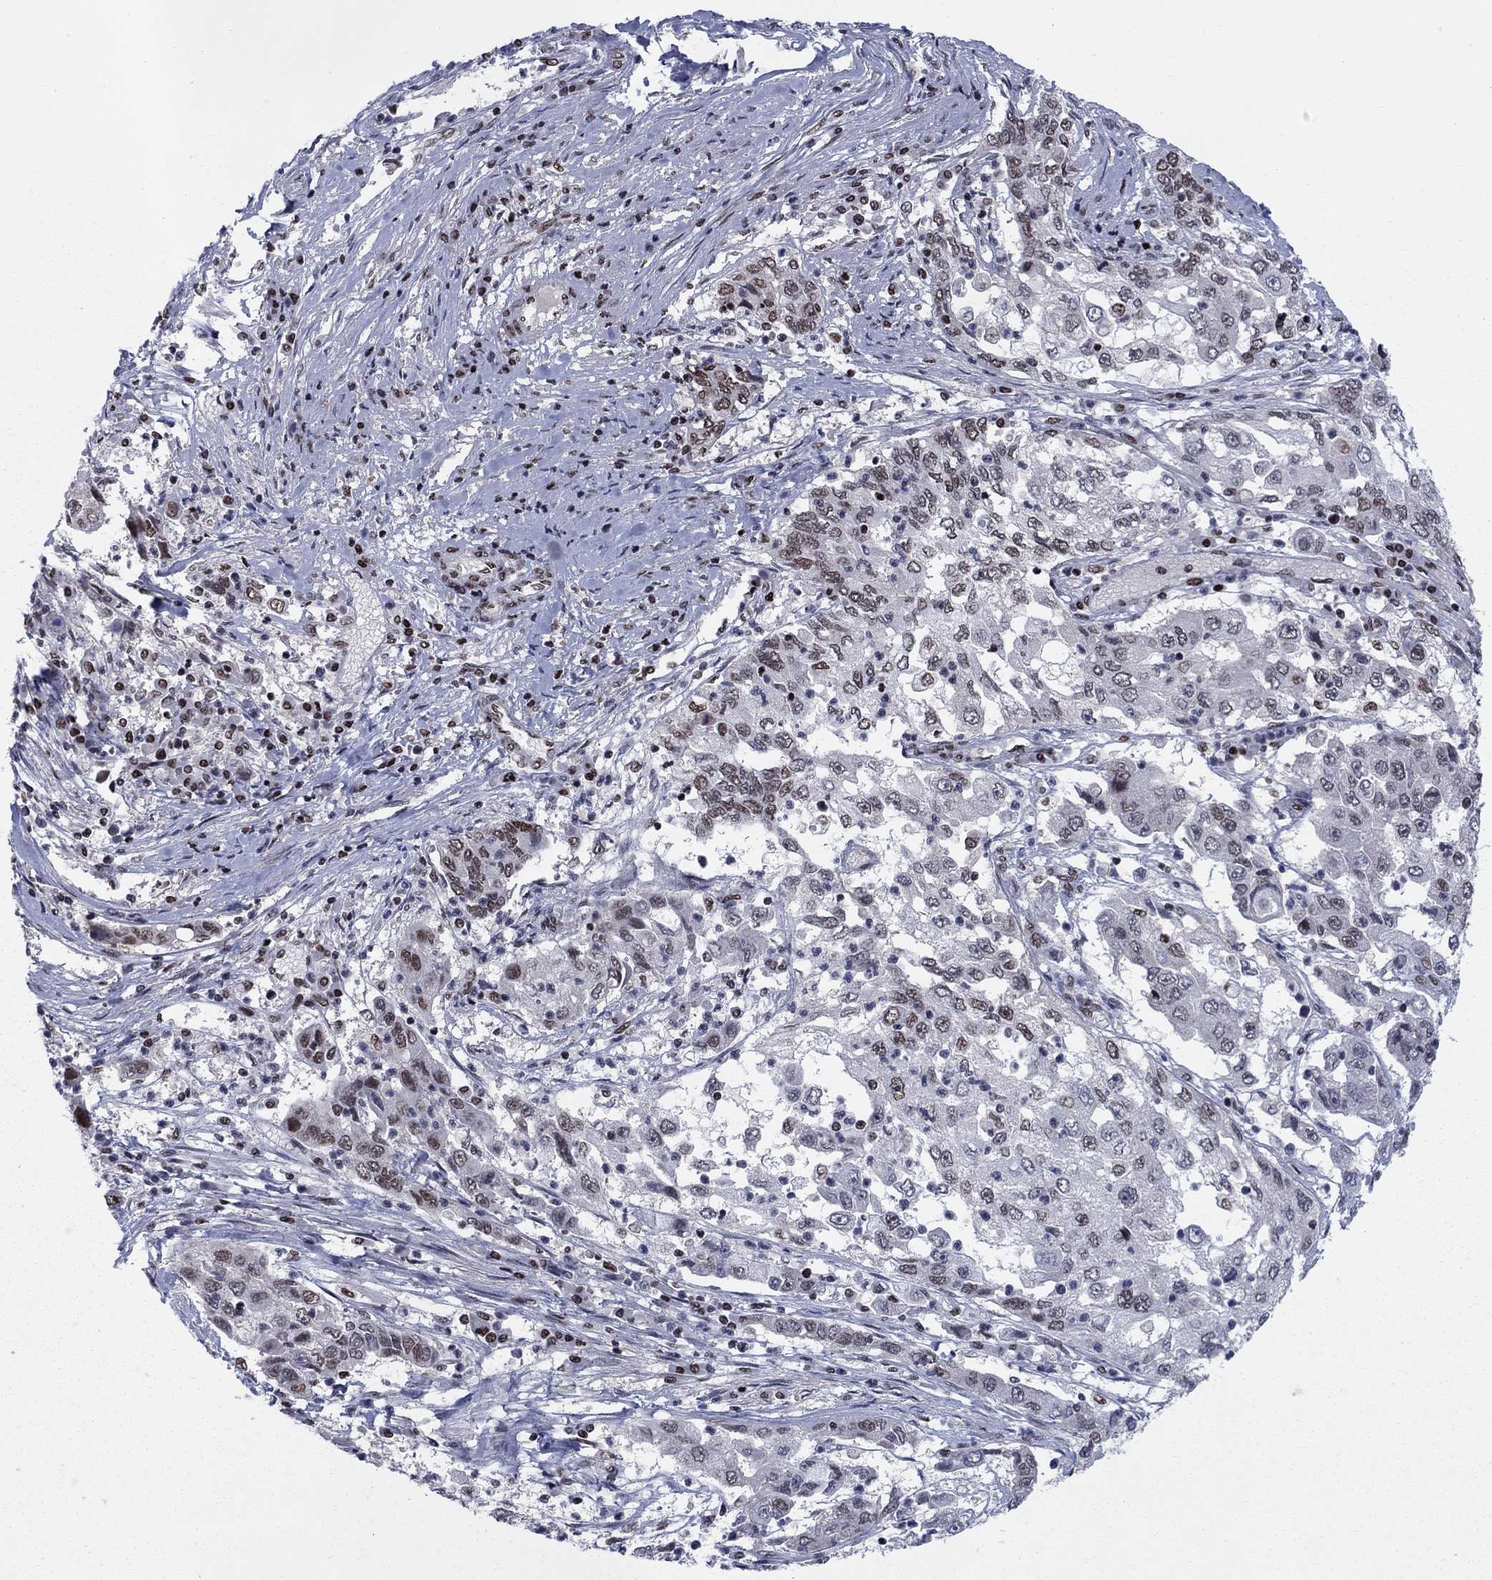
{"staining": {"intensity": "moderate", "quantity": "<25%", "location": "nuclear"}, "tissue": "cervical cancer", "cell_type": "Tumor cells", "image_type": "cancer", "snomed": [{"axis": "morphology", "description": "Squamous cell carcinoma, NOS"}, {"axis": "topography", "description": "Cervix"}], "caption": "Immunohistochemistry (IHC) micrograph of human cervical cancer (squamous cell carcinoma) stained for a protein (brown), which reveals low levels of moderate nuclear positivity in approximately <25% of tumor cells.", "gene": "USP54", "patient": {"sex": "female", "age": 36}}